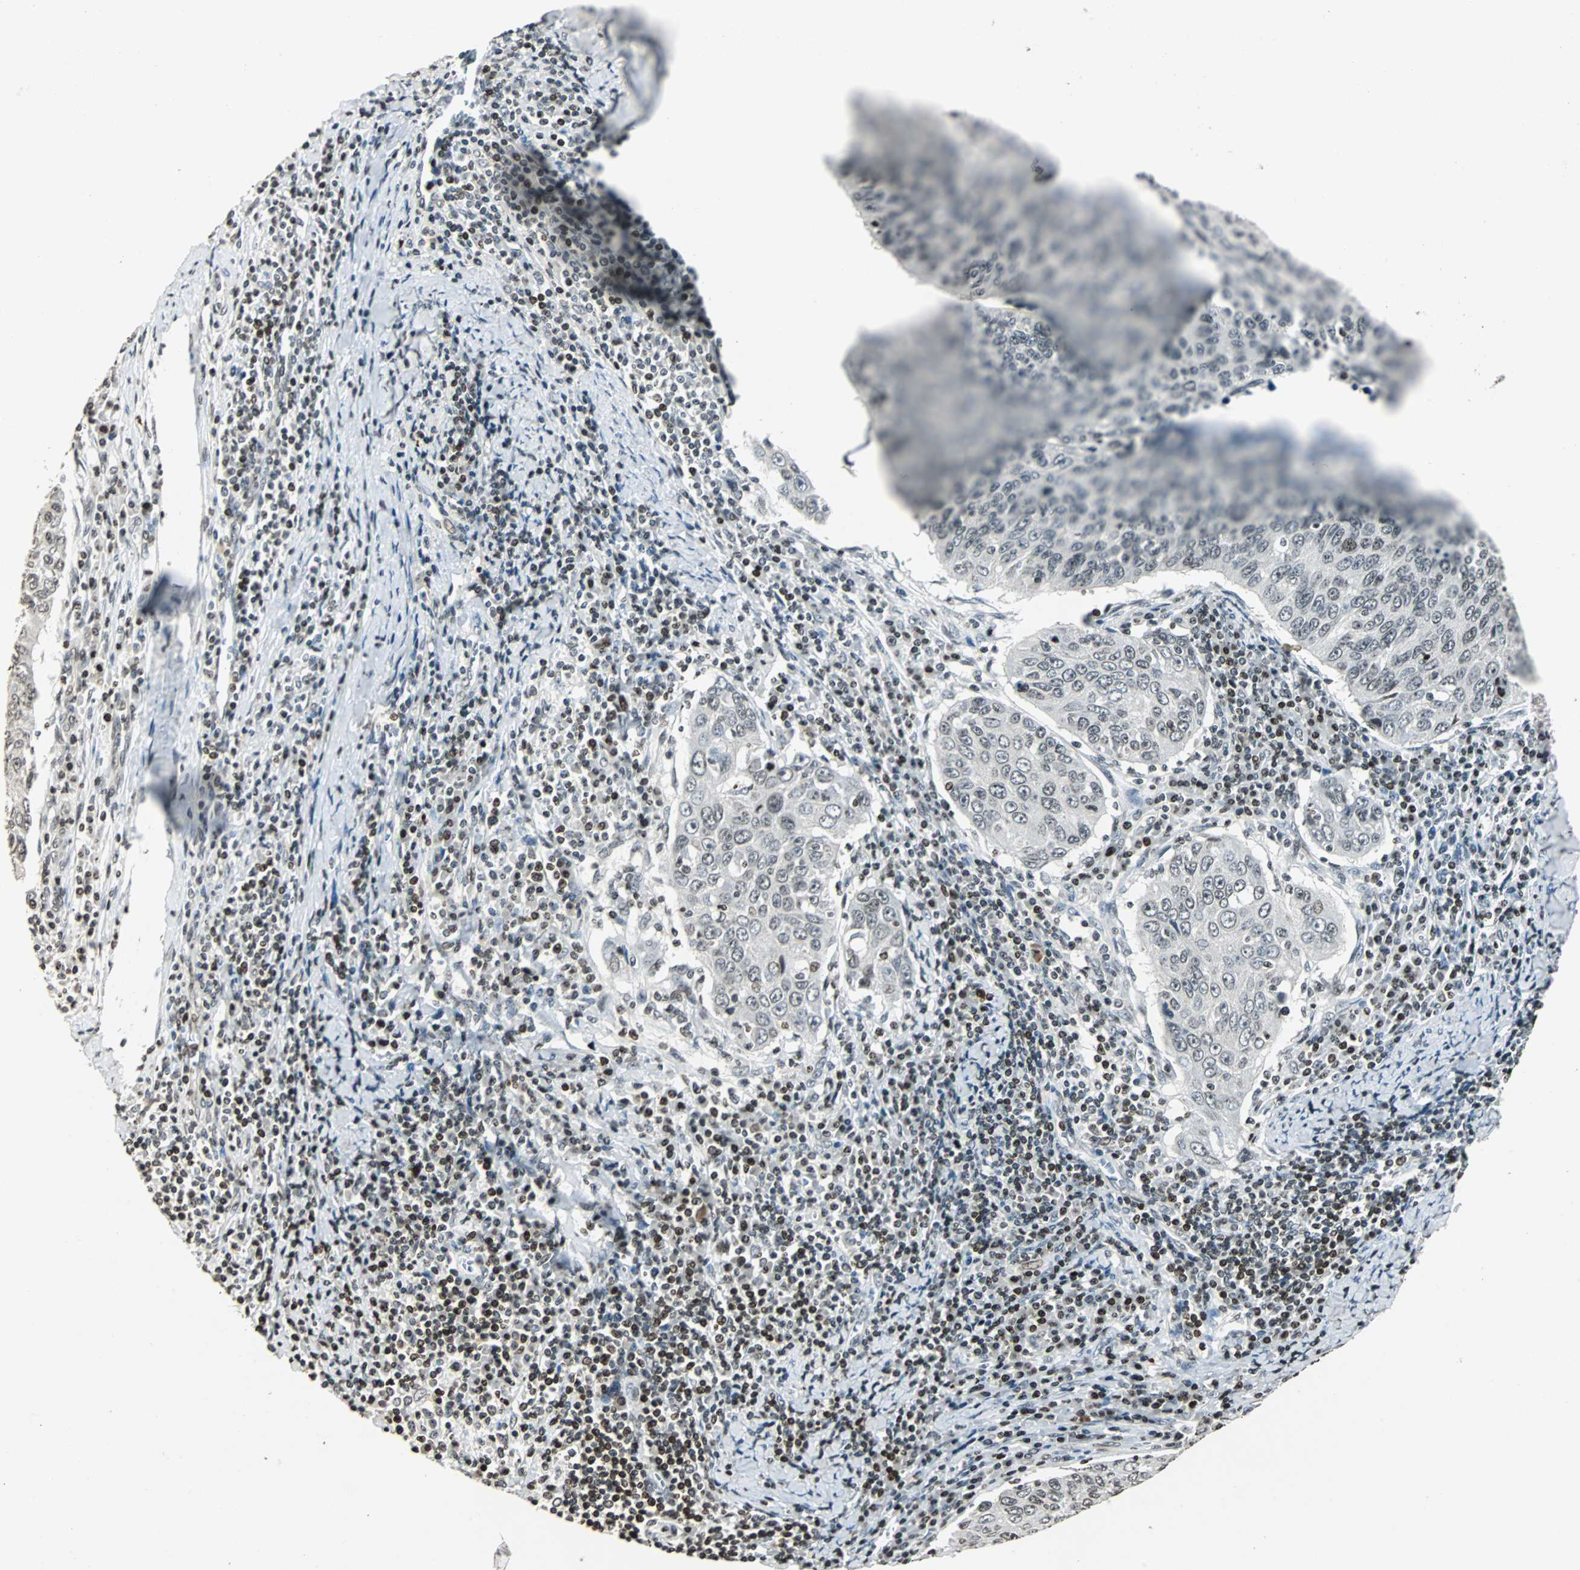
{"staining": {"intensity": "weak", "quantity": "<25%", "location": "nuclear"}, "tissue": "cervical cancer", "cell_type": "Tumor cells", "image_type": "cancer", "snomed": [{"axis": "morphology", "description": "Squamous cell carcinoma, NOS"}, {"axis": "topography", "description": "Cervix"}], "caption": "An image of human cervical cancer is negative for staining in tumor cells.", "gene": "PAXIP1", "patient": {"sex": "female", "age": 53}}